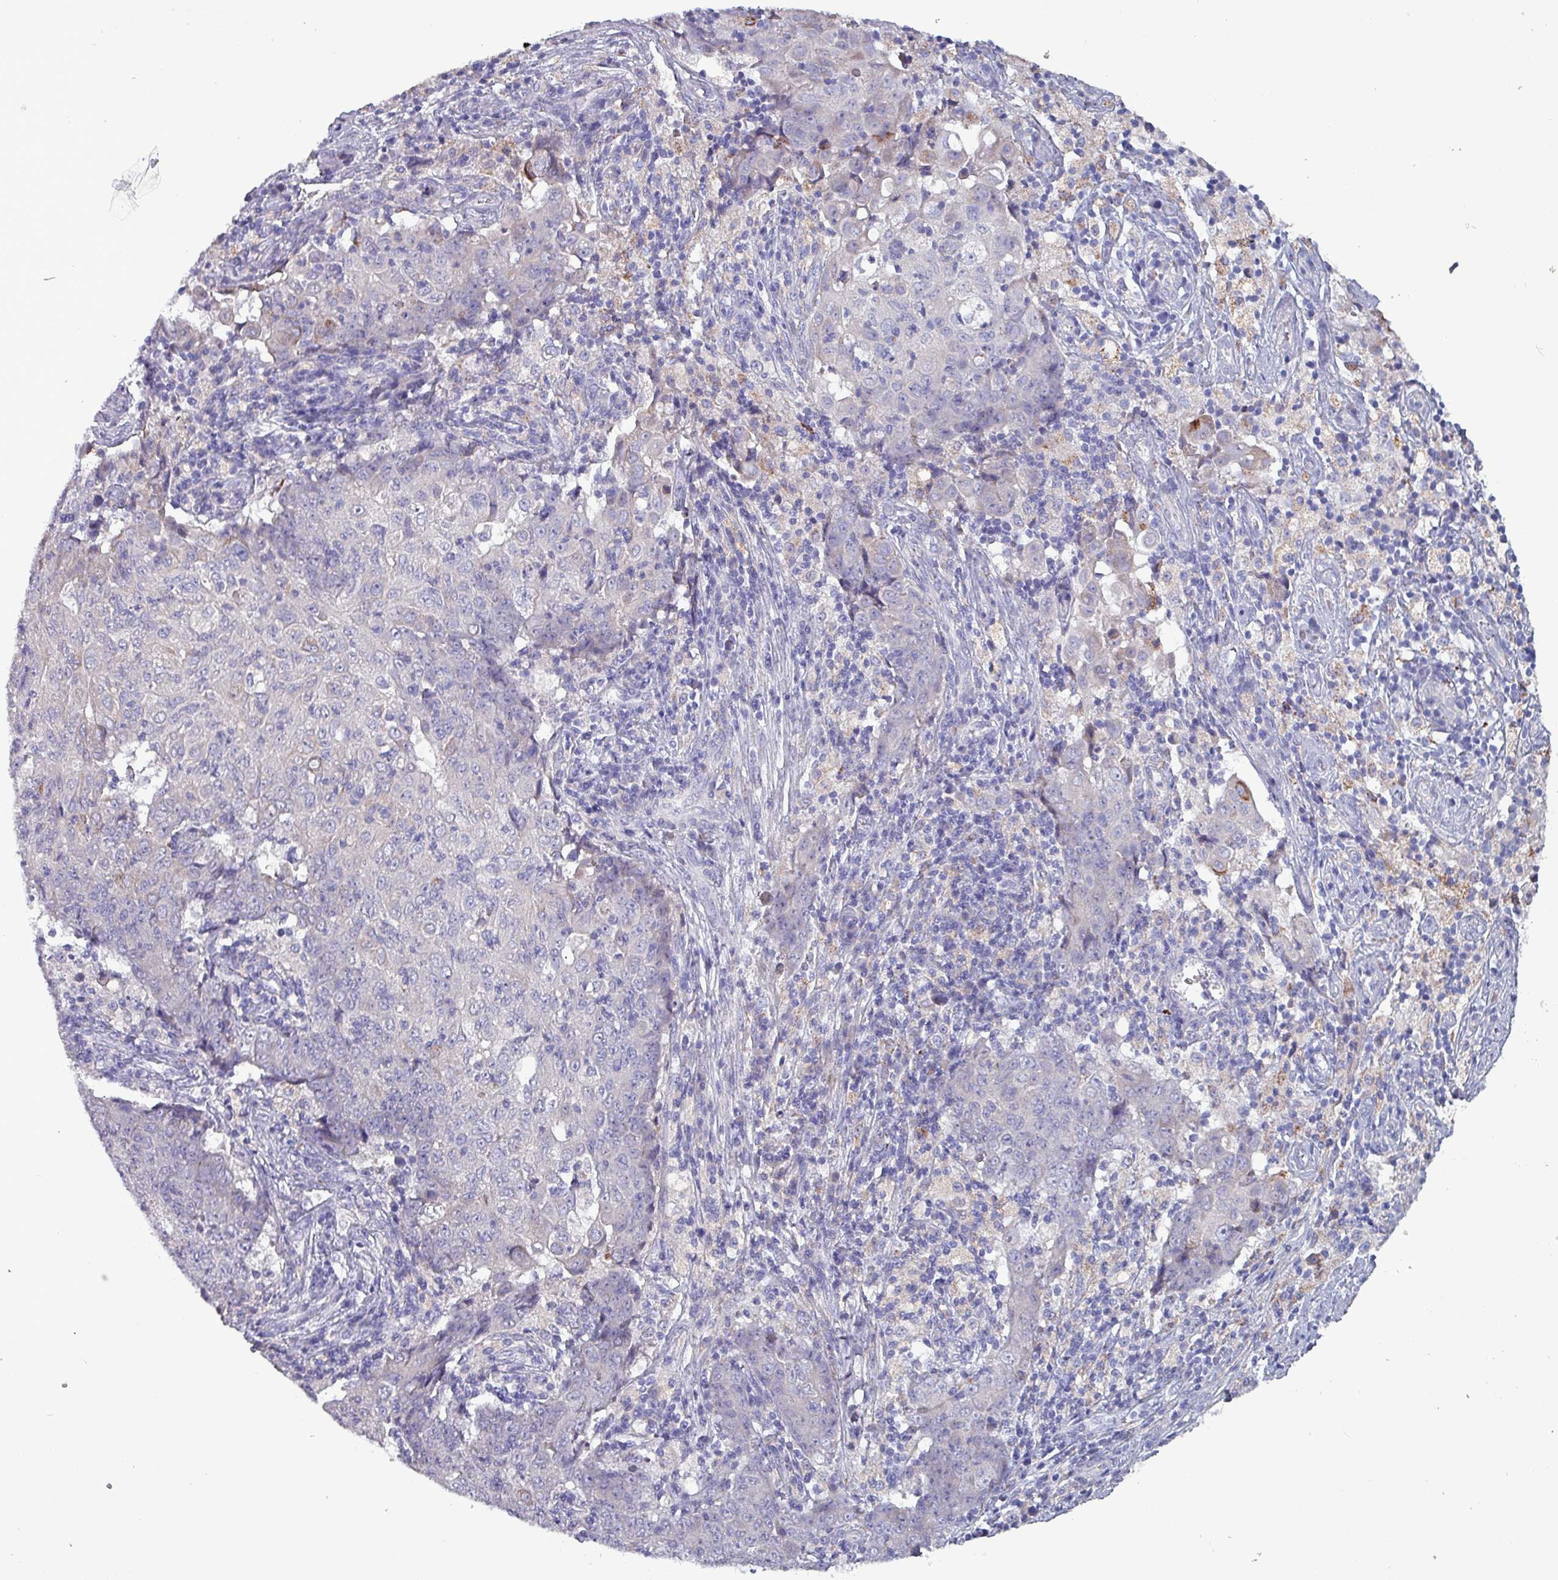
{"staining": {"intensity": "negative", "quantity": "none", "location": "none"}, "tissue": "ovarian cancer", "cell_type": "Tumor cells", "image_type": "cancer", "snomed": [{"axis": "morphology", "description": "Carcinoma, endometroid"}, {"axis": "topography", "description": "Ovary"}], "caption": "This is a image of immunohistochemistry staining of endometroid carcinoma (ovarian), which shows no staining in tumor cells. (DAB (3,3'-diaminobenzidine) IHC, high magnification).", "gene": "HSD3B7", "patient": {"sex": "female", "age": 42}}